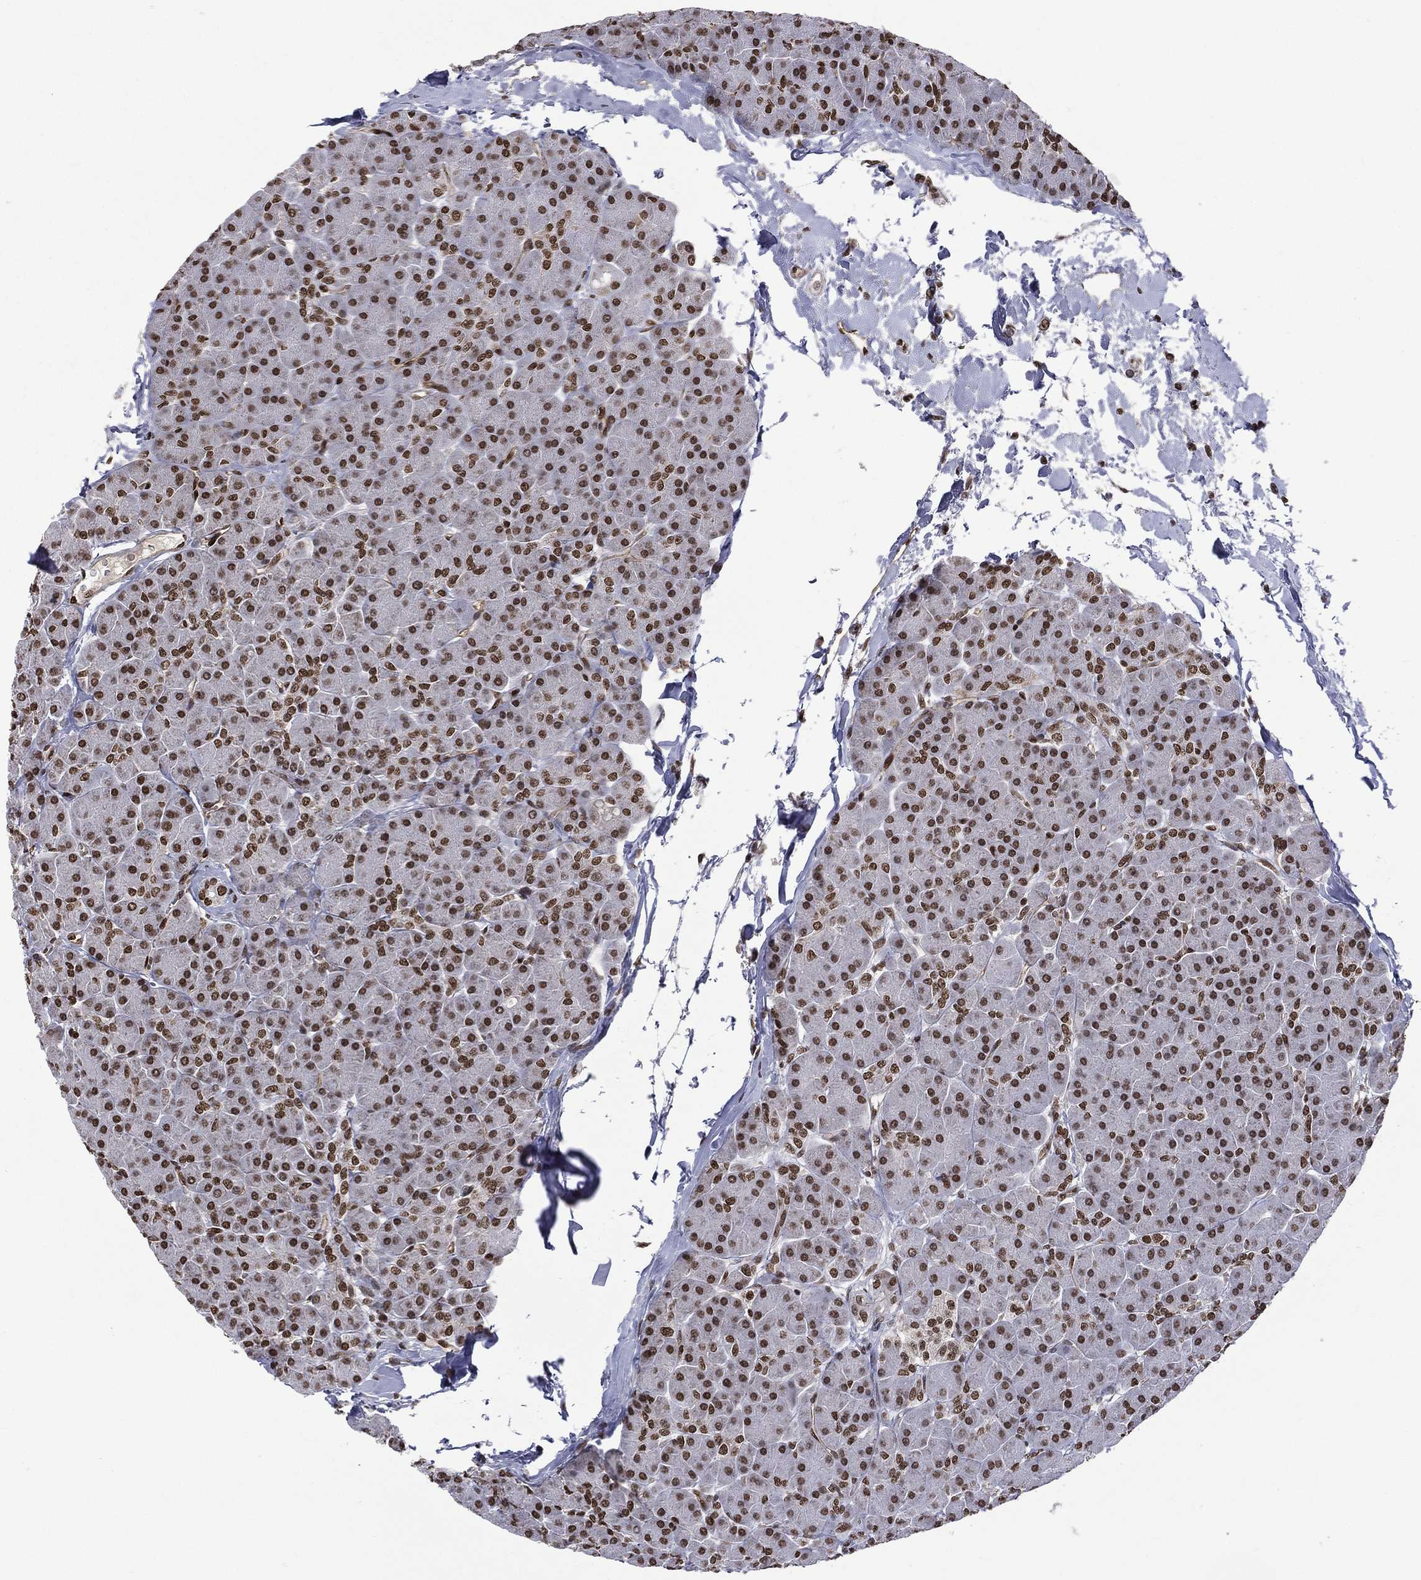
{"staining": {"intensity": "strong", "quantity": ">75%", "location": "nuclear"}, "tissue": "pancreas", "cell_type": "Exocrine glandular cells", "image_type": "normal", "snomed": [{"axis": "morphology", "description": "Normal tissue, NOS"}, {"axis": "topography", "description": "Pancreas"}], "caption": "Immunohistochemistry (IHC) of unremarkable human pancreas demonstrates high levels of strong nuclear staining in approximately >75% of exocrine glandular cells.", "gene": "C5orf24", "patient": {"sex": "female", "age": 44}}